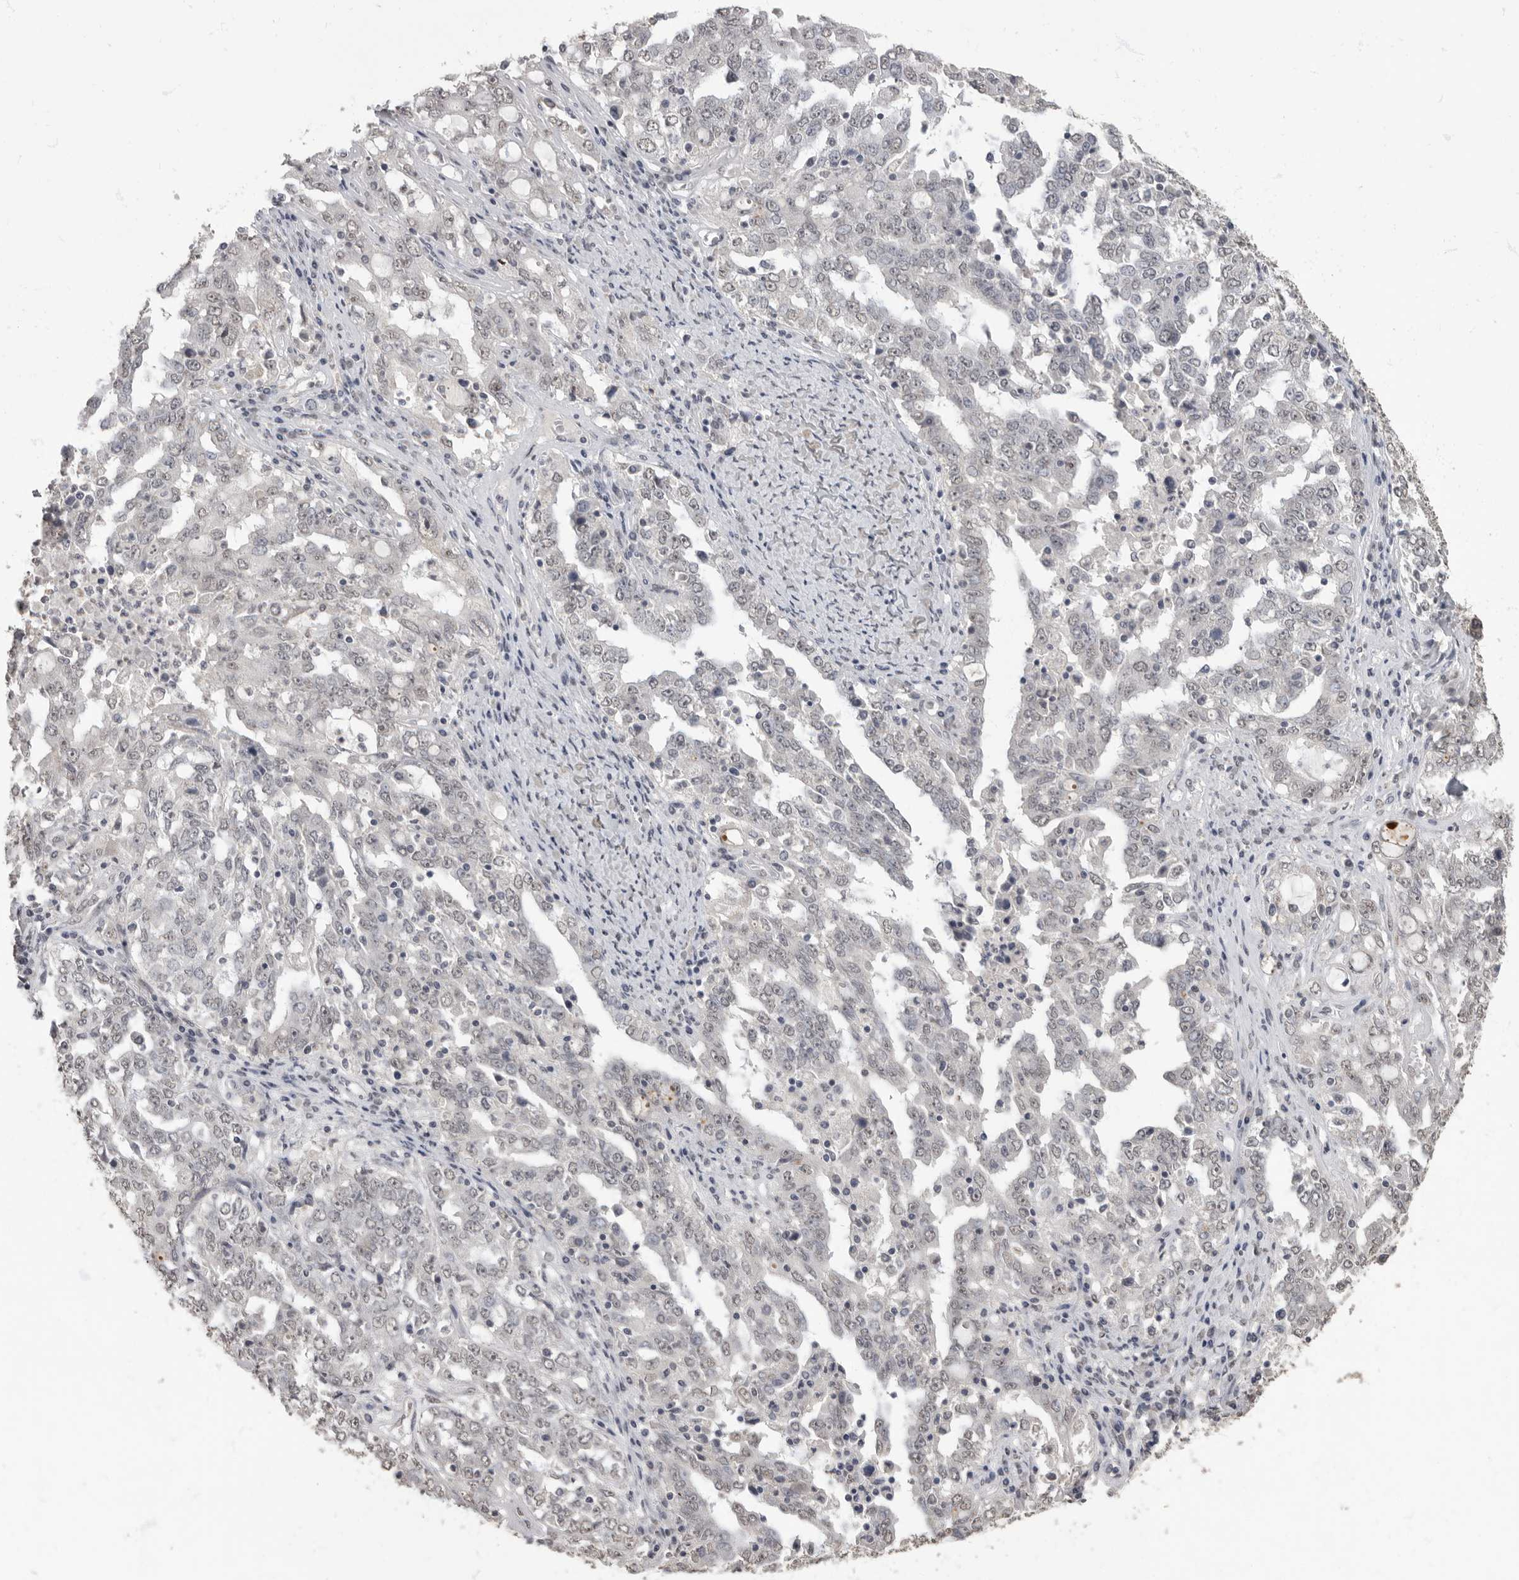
{"staining": {"intensity": "negative", "quantity": "none", "location": "none"}, "tissue": "ovarian cancer", "cell_type": "Tumor cells", "image_type": "cancer", "snomed": [{"axis": "morphology", "description": "Carcinoma, endometroid"}, {"axis": "topography", "description": "Ovary"}], "caption": "Tumor cells show no significant protein expression in ovarian endometroid carcinoma. Brightfield microscopy of immunohistochemistry stained with DAB (3,3'-diaminobenzidine) (brown) and hematoxylin (blue), captured at high magnification.", "gene": "NBL1", "patient": {"sex": "female", "age": 62}}